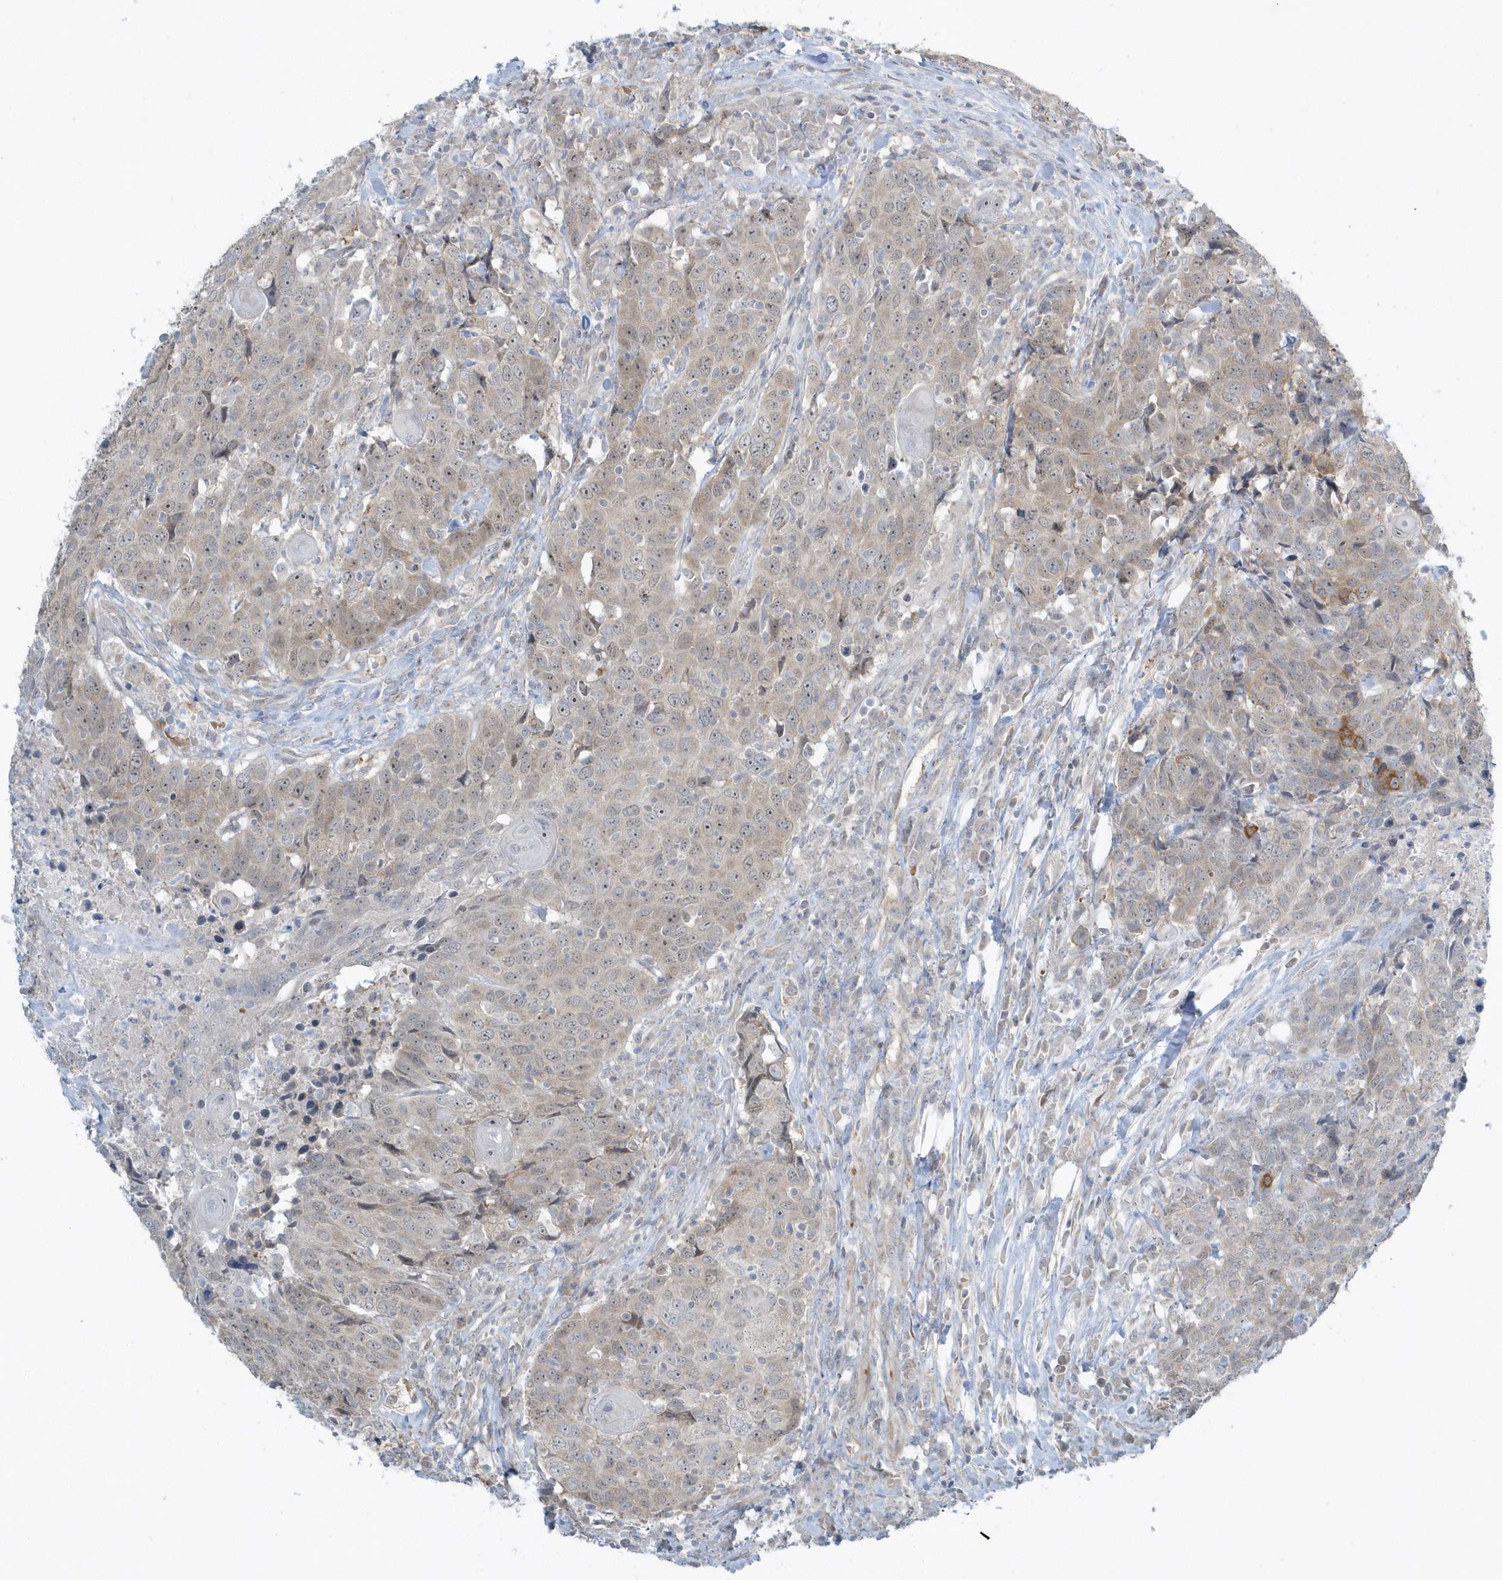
{"staining": {"intensity": "weak", "quantity": "25%-75%", "location": "nuclear"}, "tissue": "head and neck cancer", "cell_type": "Tumor cells", "image_type": "cancer", "snomed": [{"axis": "morphology", "description": "Squamous cell carcinoma, NOS"}, {"axis": "topography", "description": "Head-Neck"}], "caption": "The photomicrograph exhibits a brown stain indicating the presence of a protein in the nuclear of tumor cells in head and neck cancer. The staining is performed using DAB brown chromogen to label protein expression. The nuclei are counter-stained blue using hematoxylin.", "gene": "SCN3A", "patient": {"sex": "male", "age": 66}}